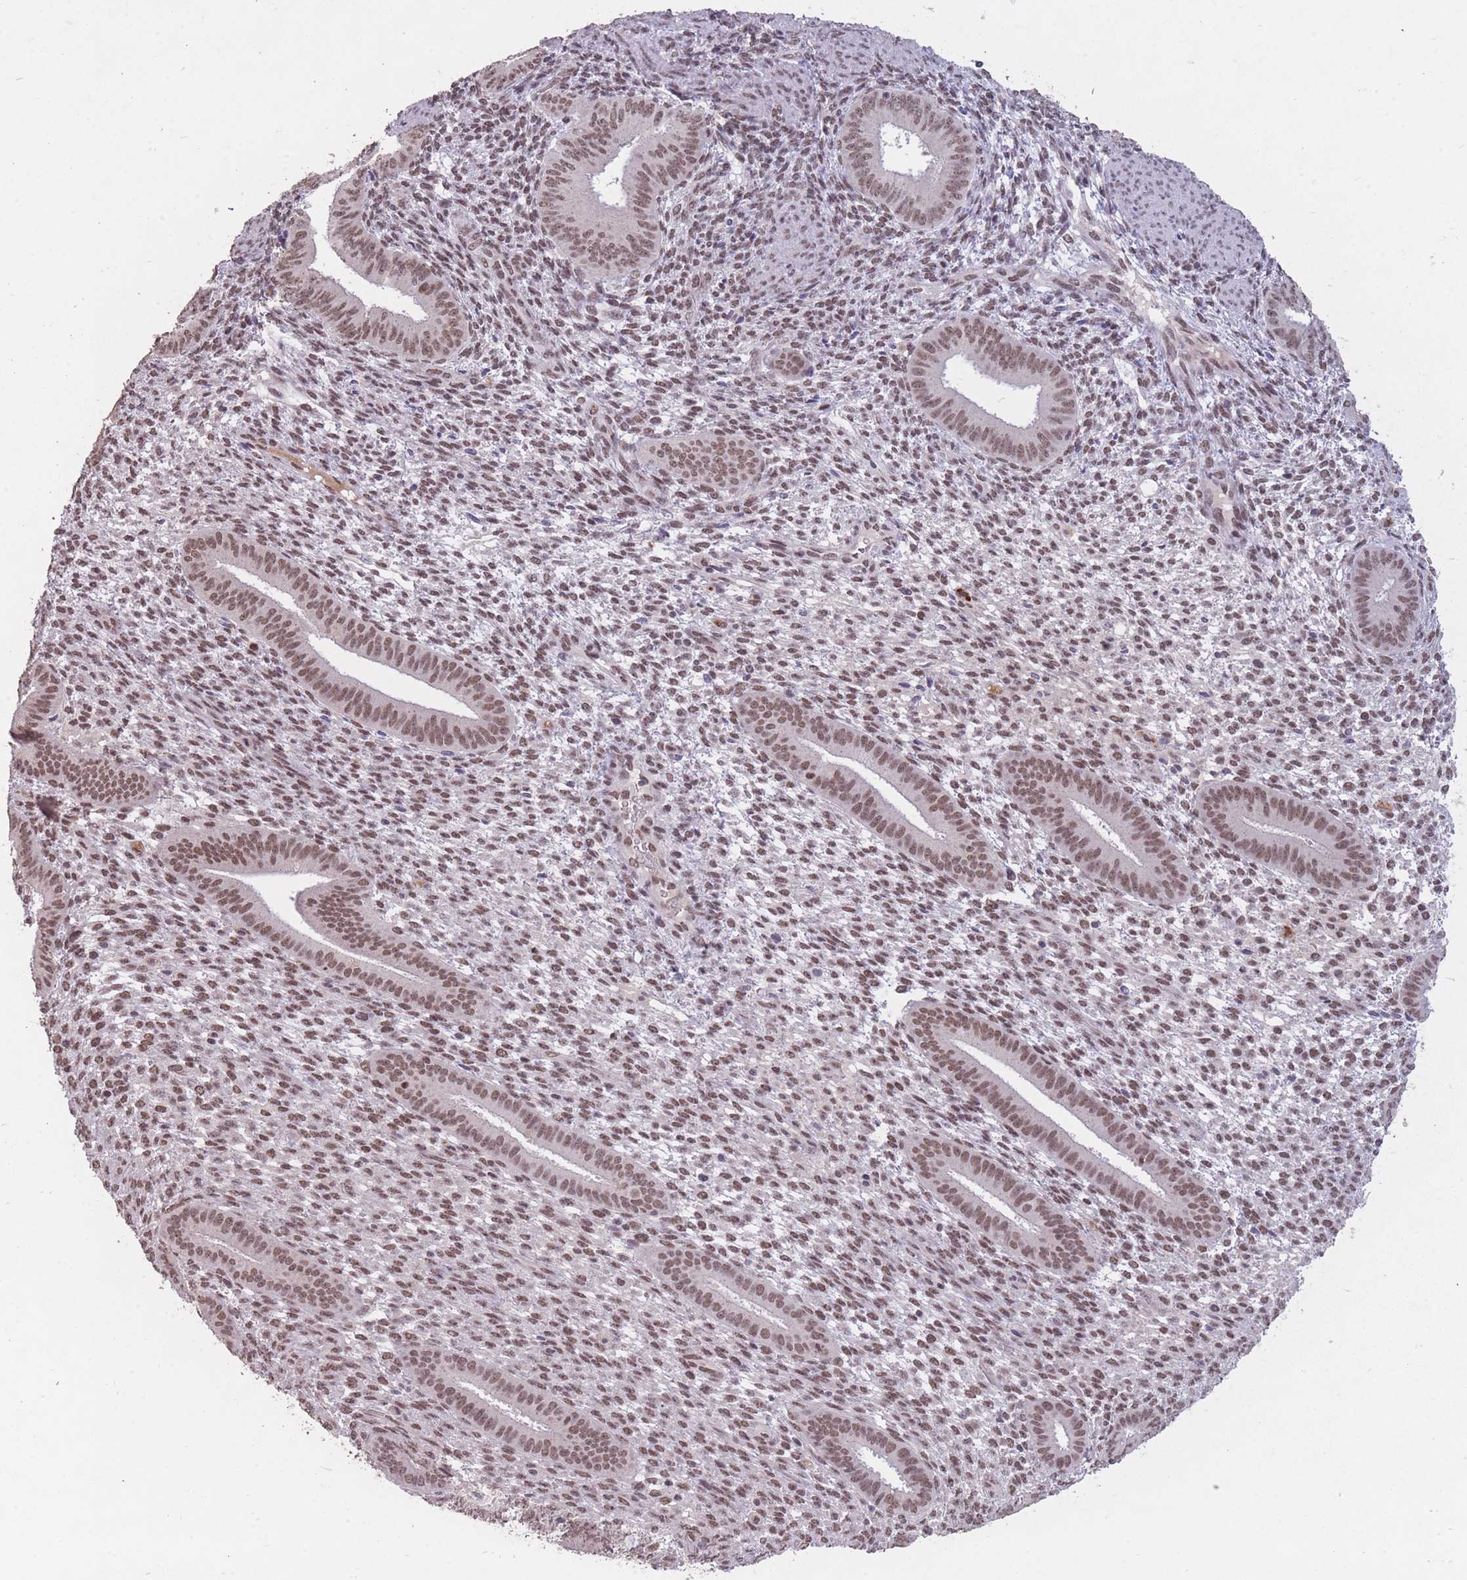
{"staining": {"intensity": "moderate", "quantity": "25%-75%", "location": "nuclear"}, "tissue": "endometrium", "cell_type": "Cells in endometrial stroma", "image_type": "normal", "snomed": [{"axis": "morphology", "description": "Normal tissue, NOS"}, {"axis": "topography", "description": "Endometrium"}], "caption": "This is an image of IHC staining of normal endometrium, which shows moderate staining in the nuclear of cells in endometrial stroma.", "gene": "HNRNPUL1", "patient": {"sex": "female", "age": 36}}